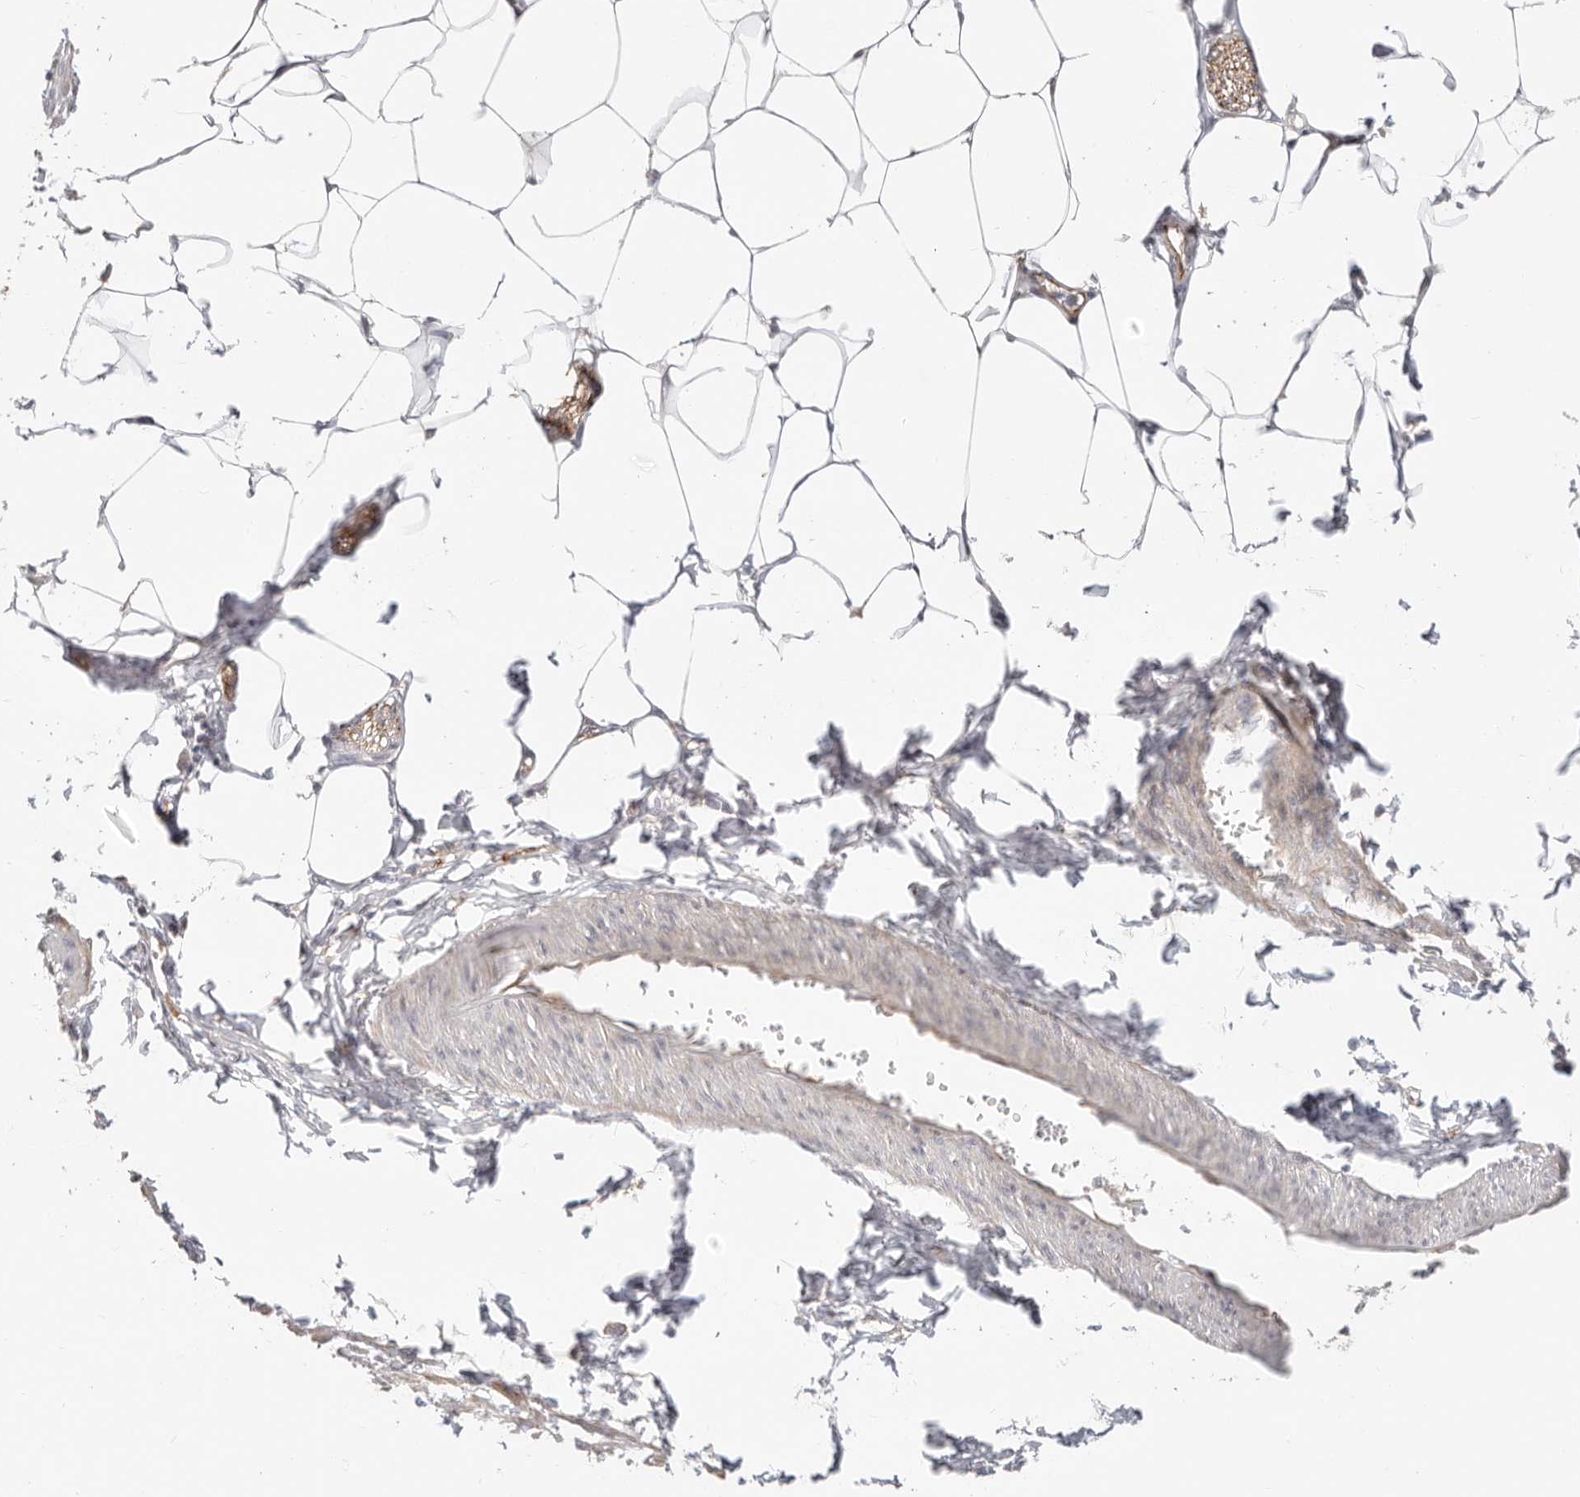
{"staining": {"intensity": "weak", "quantity": "25%-75%", "location": "cytoplasmic/membranous"}, "tissue": "smooth muscle", "cell_type": "Smooth muscle cells", "image_type": "normal", "snomed": [{"axis": "morphology", "description": "Normal tissue, NOS"}, {"axis": "morphology", "description": "Adenocarcinoma, NOS"}, {"axis": "topography", "description": "Smooth muscle"}, {"axis": "topography", "description": "Colon"}], "caption": "Brown immunohistochemical staining in normal human smooth muscle exhibits weak cytoplasmic/membranous staining in about 25%-75% of smooth muscle cells. (Brightfield microscopy of DAB IHC at high magnification).", "gene": "DTNBP1", "patient": {"sex": "male", "age": 14}}